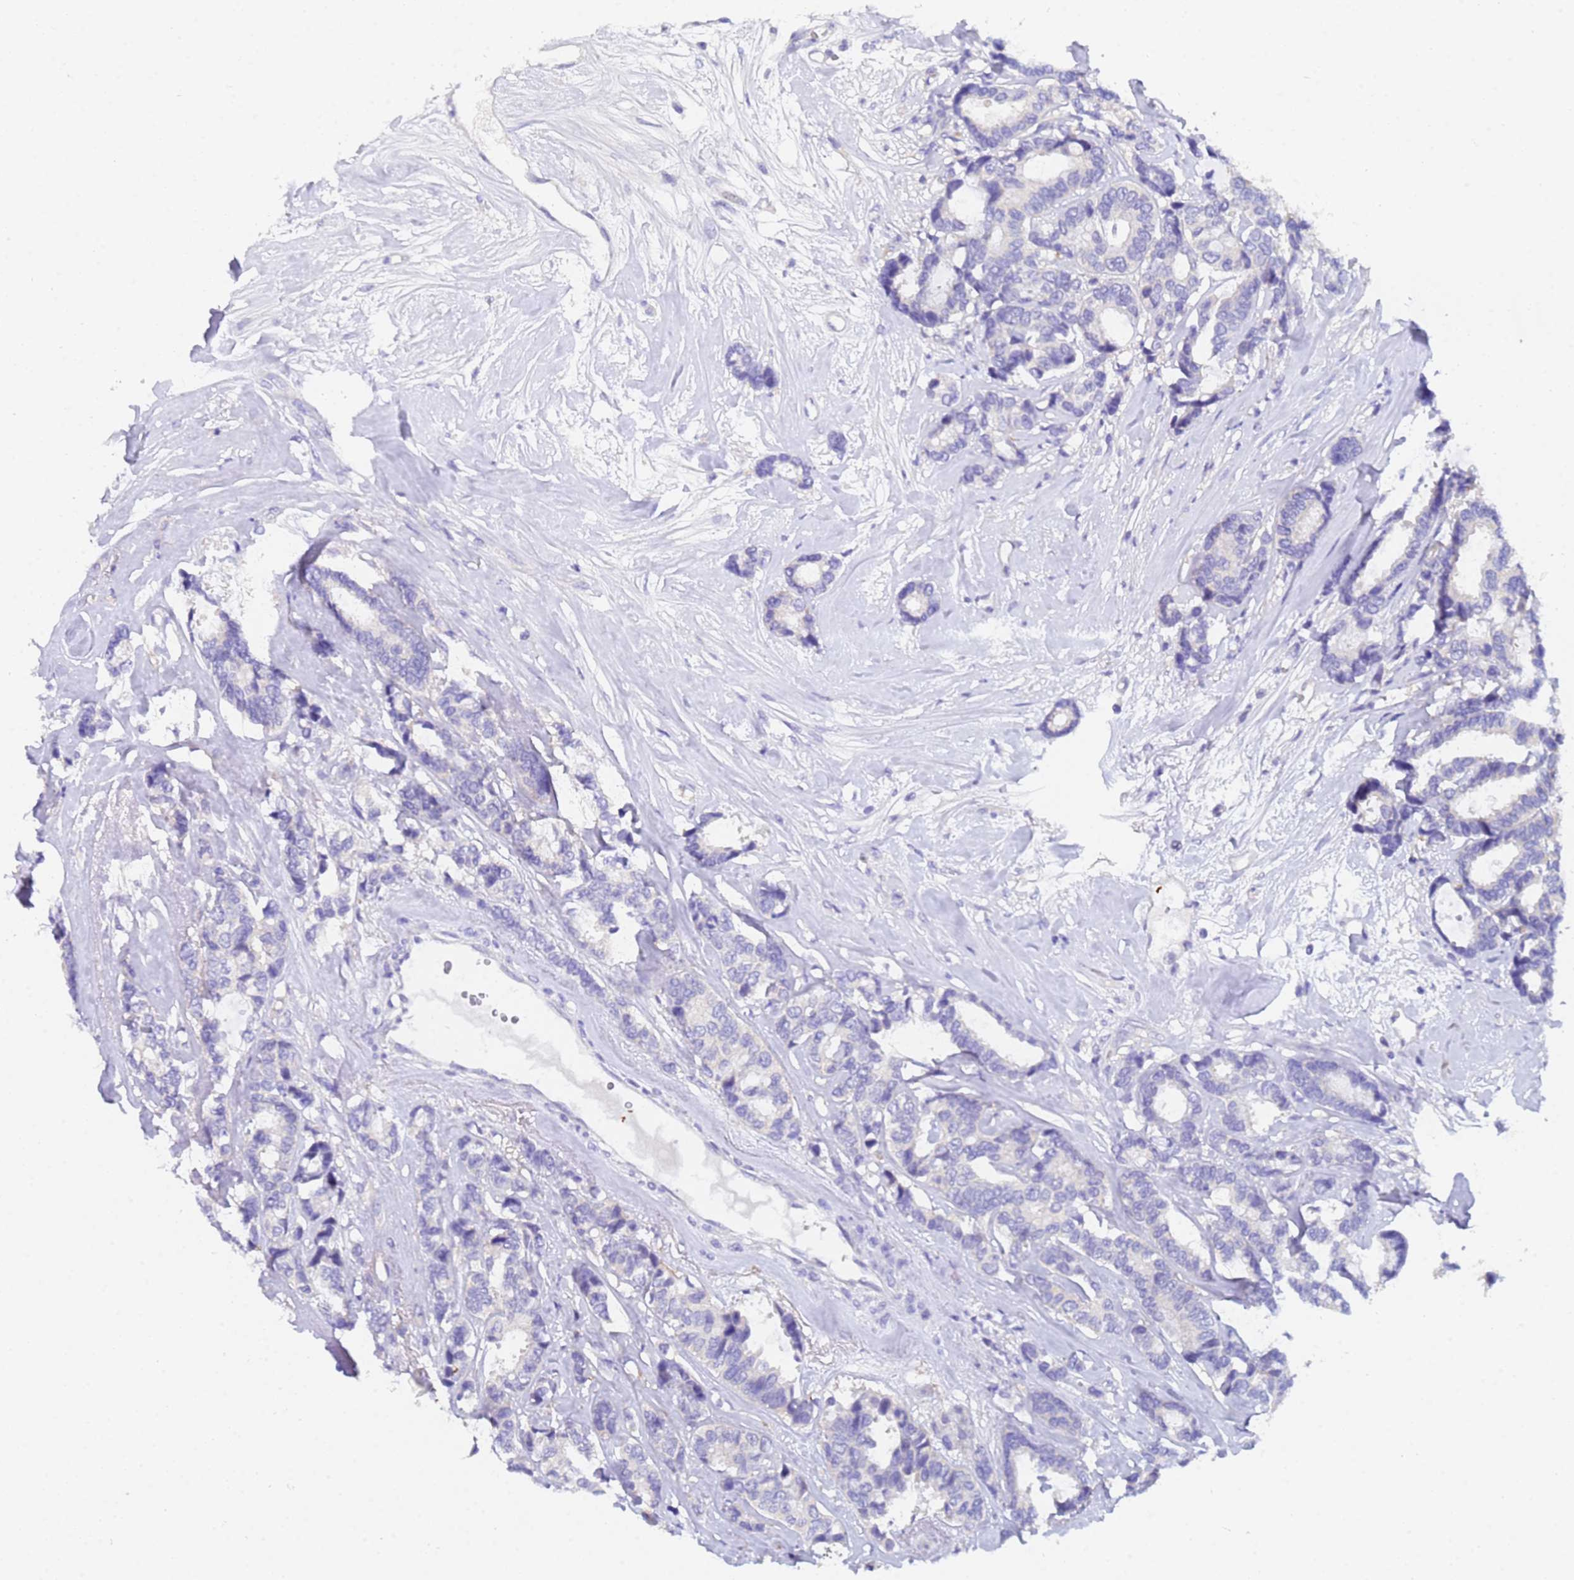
{"staining": {"intensity": "negative", "quantity": "none", "location": "none"}, "tissue": "breast cancer", "cell_type": "Tumor cells", "image_type": "cancer", "snomed": [{"axis": "morphology", "description": "Duct carcinoma"}, {"axis": "topography", "description": "Breast"}], "caption": "Immunohistochemistry photomicrograph of neoplastic tissue: human breast cancer stained with DAB shows no significant protein staining in tumor cells. The staining was performed using DAB (3,3'-diaminobenzidine) to visualize the protein expression in brown, while the nuclei were stained in blue with hematoxylin (Magnification: 20x).", "gene": "UBE2O", "patient": {"sex": "female", "age": 87}}